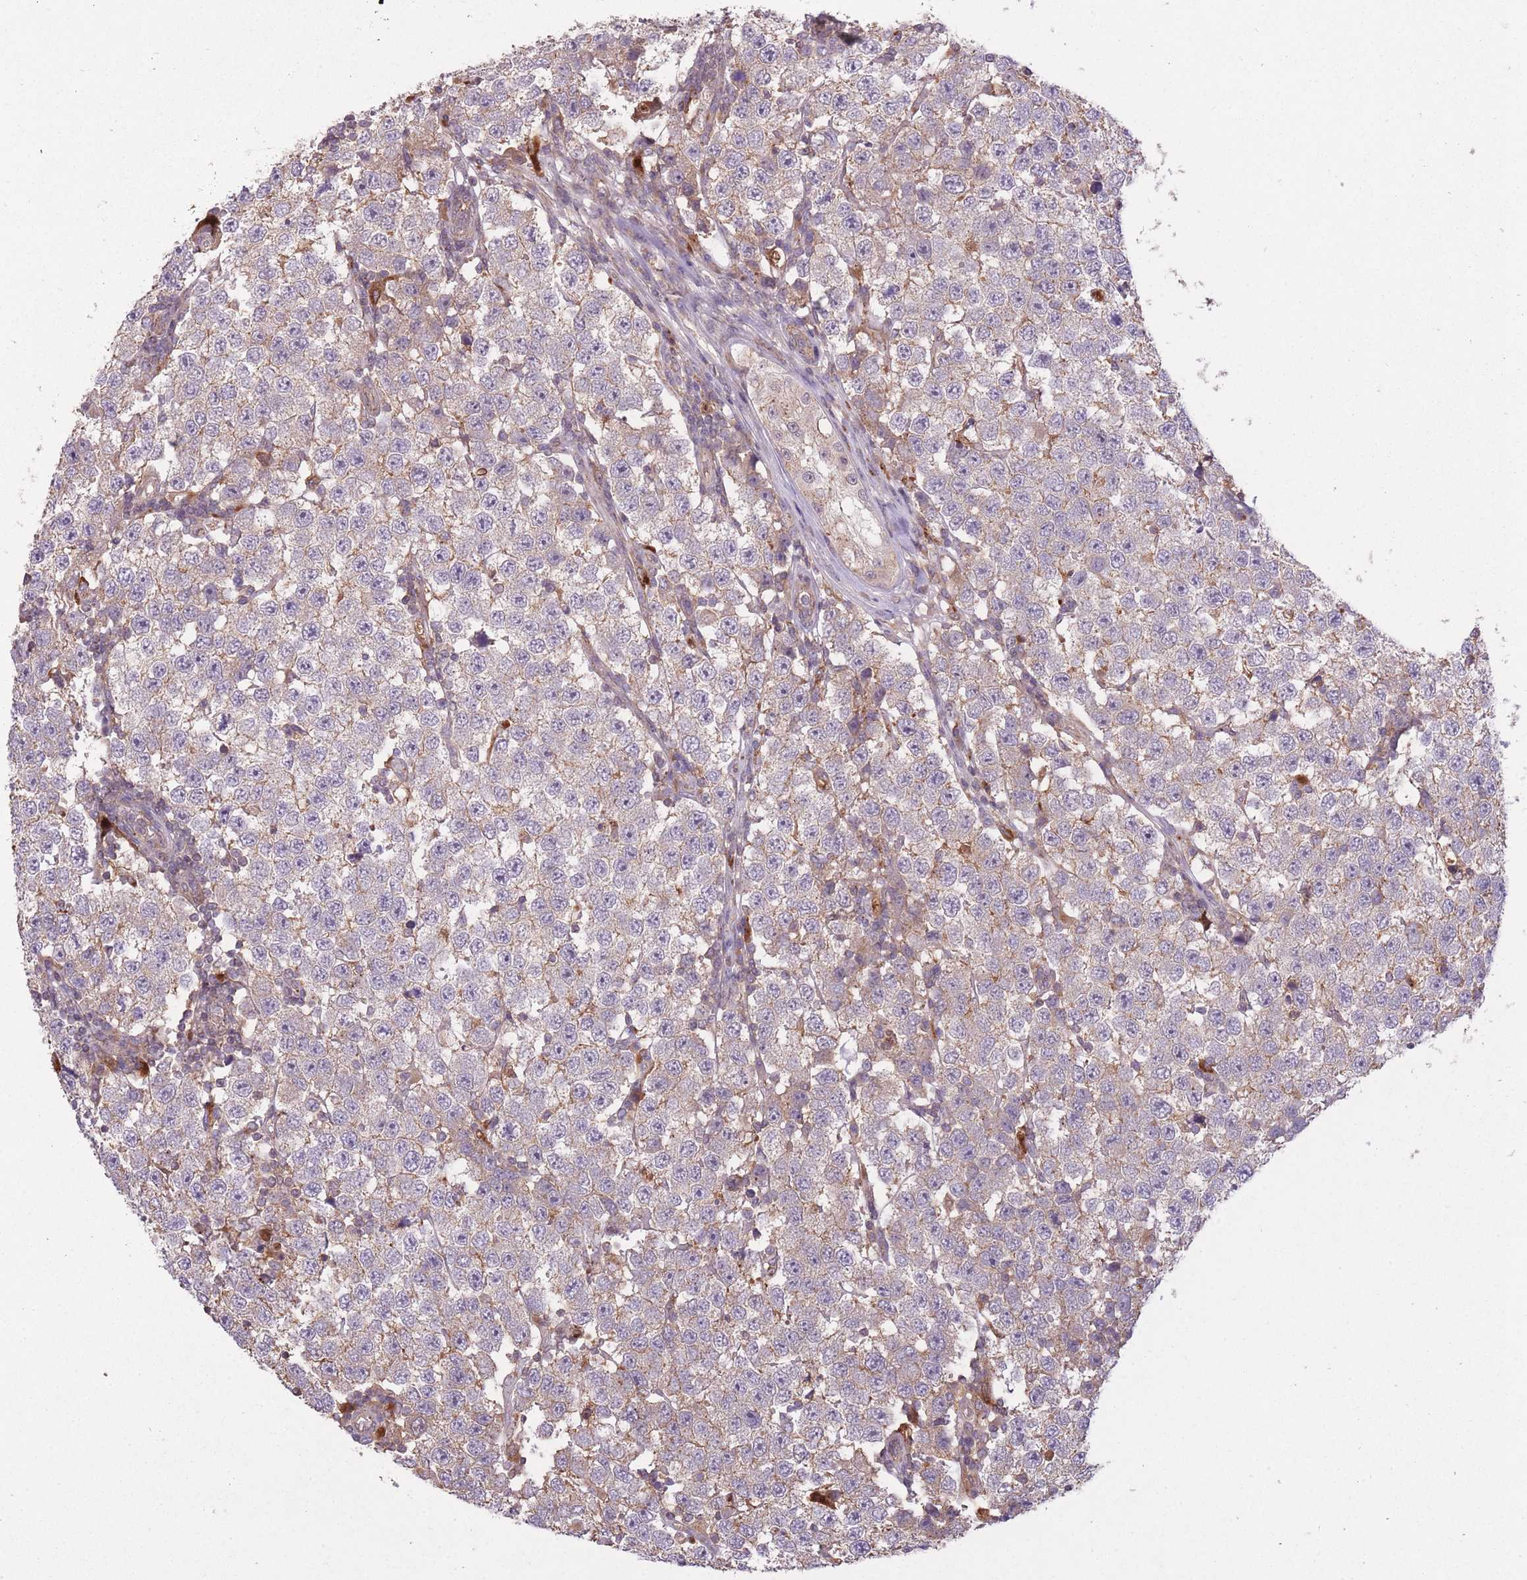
{"staining": {"intensity": "weak", "quantity": "<25%", "location": "cytoplasmic/membranous"}, "tissue": "testis cancer", "cell_type": "Tumor cells", "image_type": "cancer", "snomed": [{"axis": "morphology", "description": "Seminoma, NOS"}, {"axis": "topography", "description": "Testis"}], "caption": "Tumor cells are negative for brown protein staining in testis cancer (seminoma). Nuclei are stained in blue.", "gene": "POLR3F", "patient": {"sex": "male", "age": 34}}